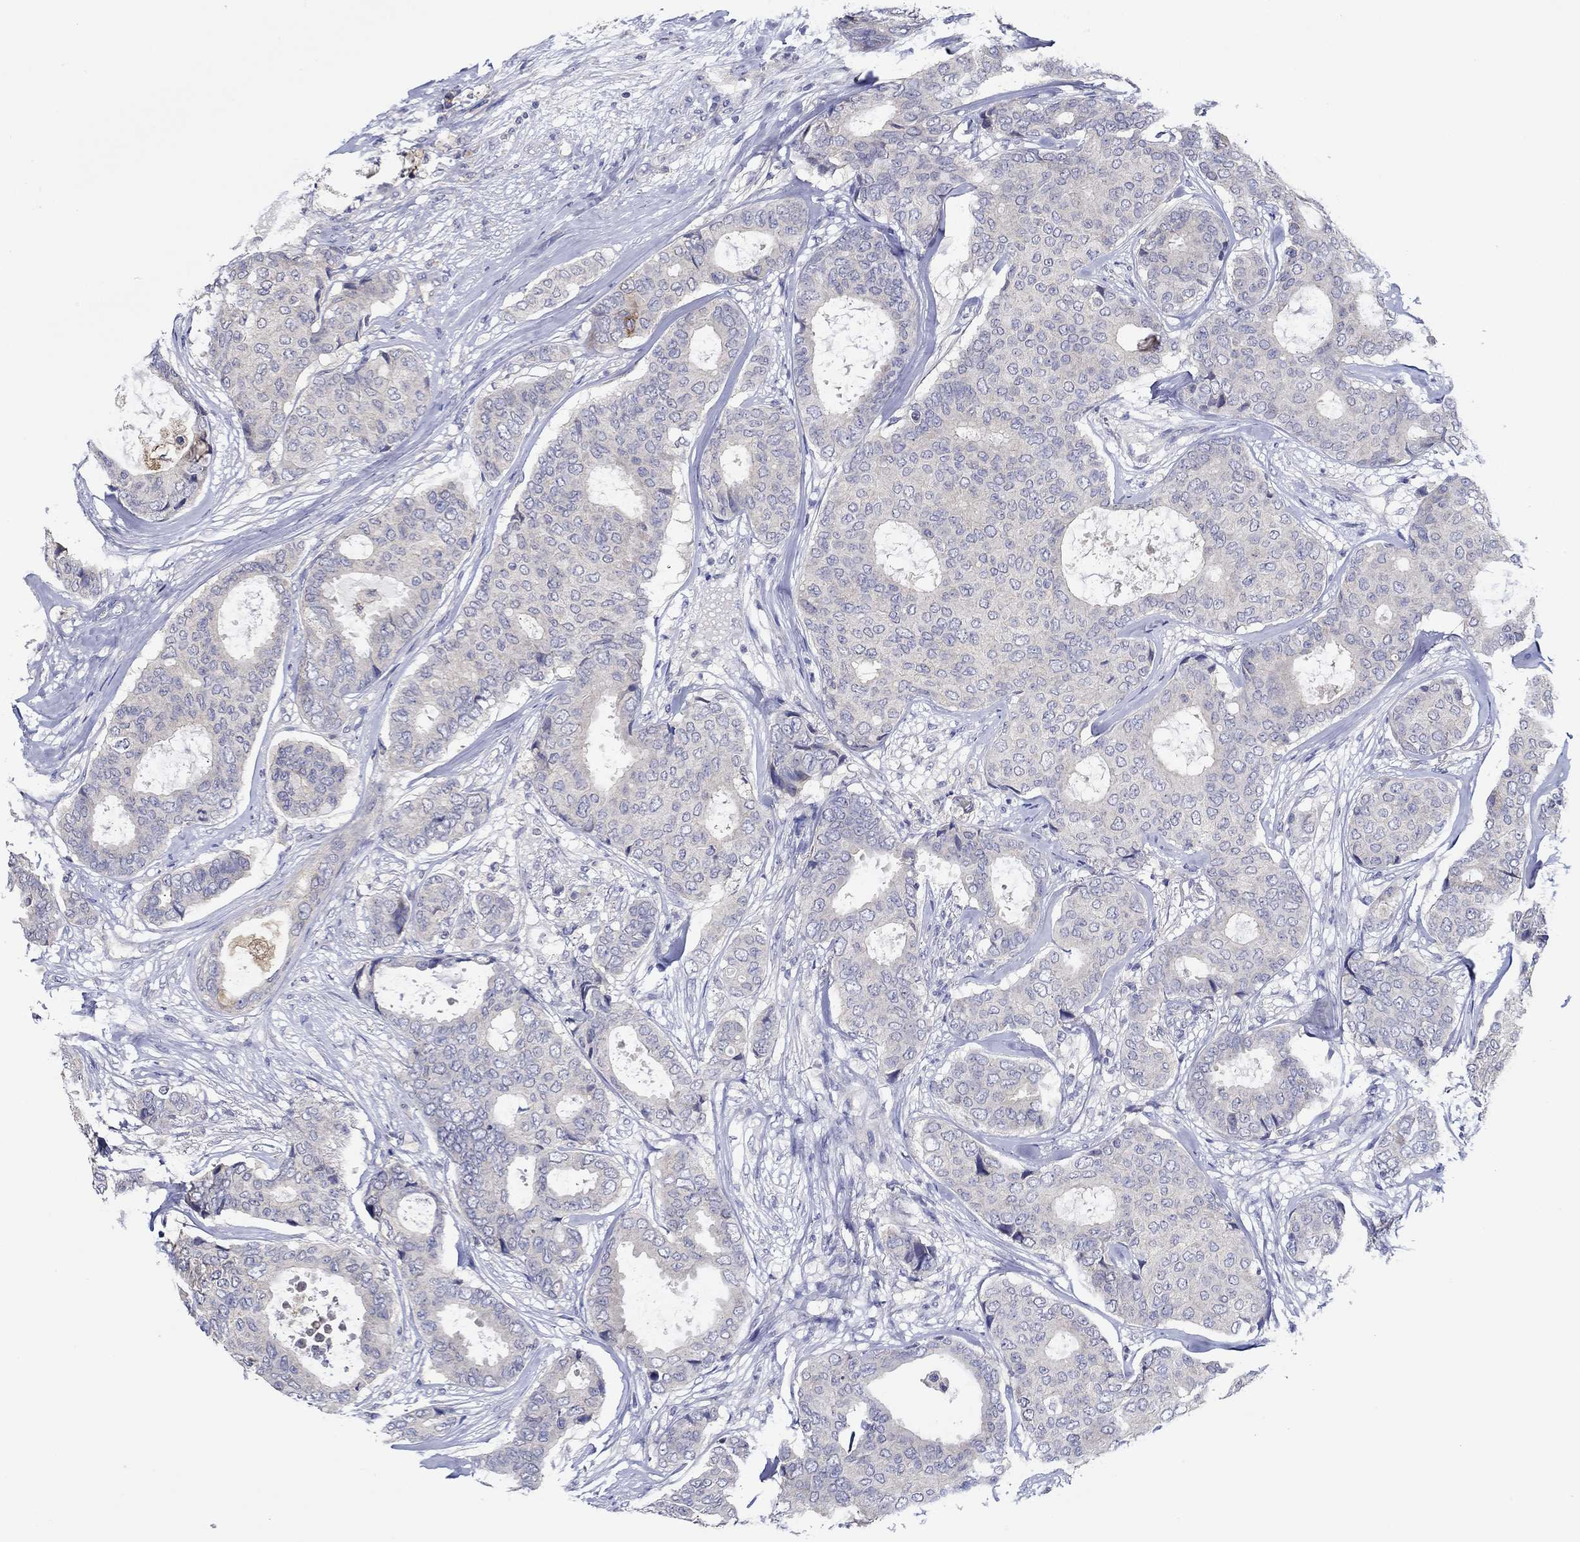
{"staining": {"intensity": "negative", "quantity": "none", "location": "none"}, "tissue": "breast cancer", "cell_type": "Tumor cells", "image_type": "cancer", "snomed": [{"axis": "morphology", "description": "Duct carcinoma"}, {"axis": "topography", "description": "Breast"}], "caption": "Image shows no protein expression in tumor cells of breast infiltrating ductal carcinoma tissue. Brightfield microscopy of immunohistochemistry (IHC) stained with DAB (brown) and hematoxylin (blue), captured at high magnification.", "gene": "CHIT1", "patient": {"sex": "female", "age": 75}}